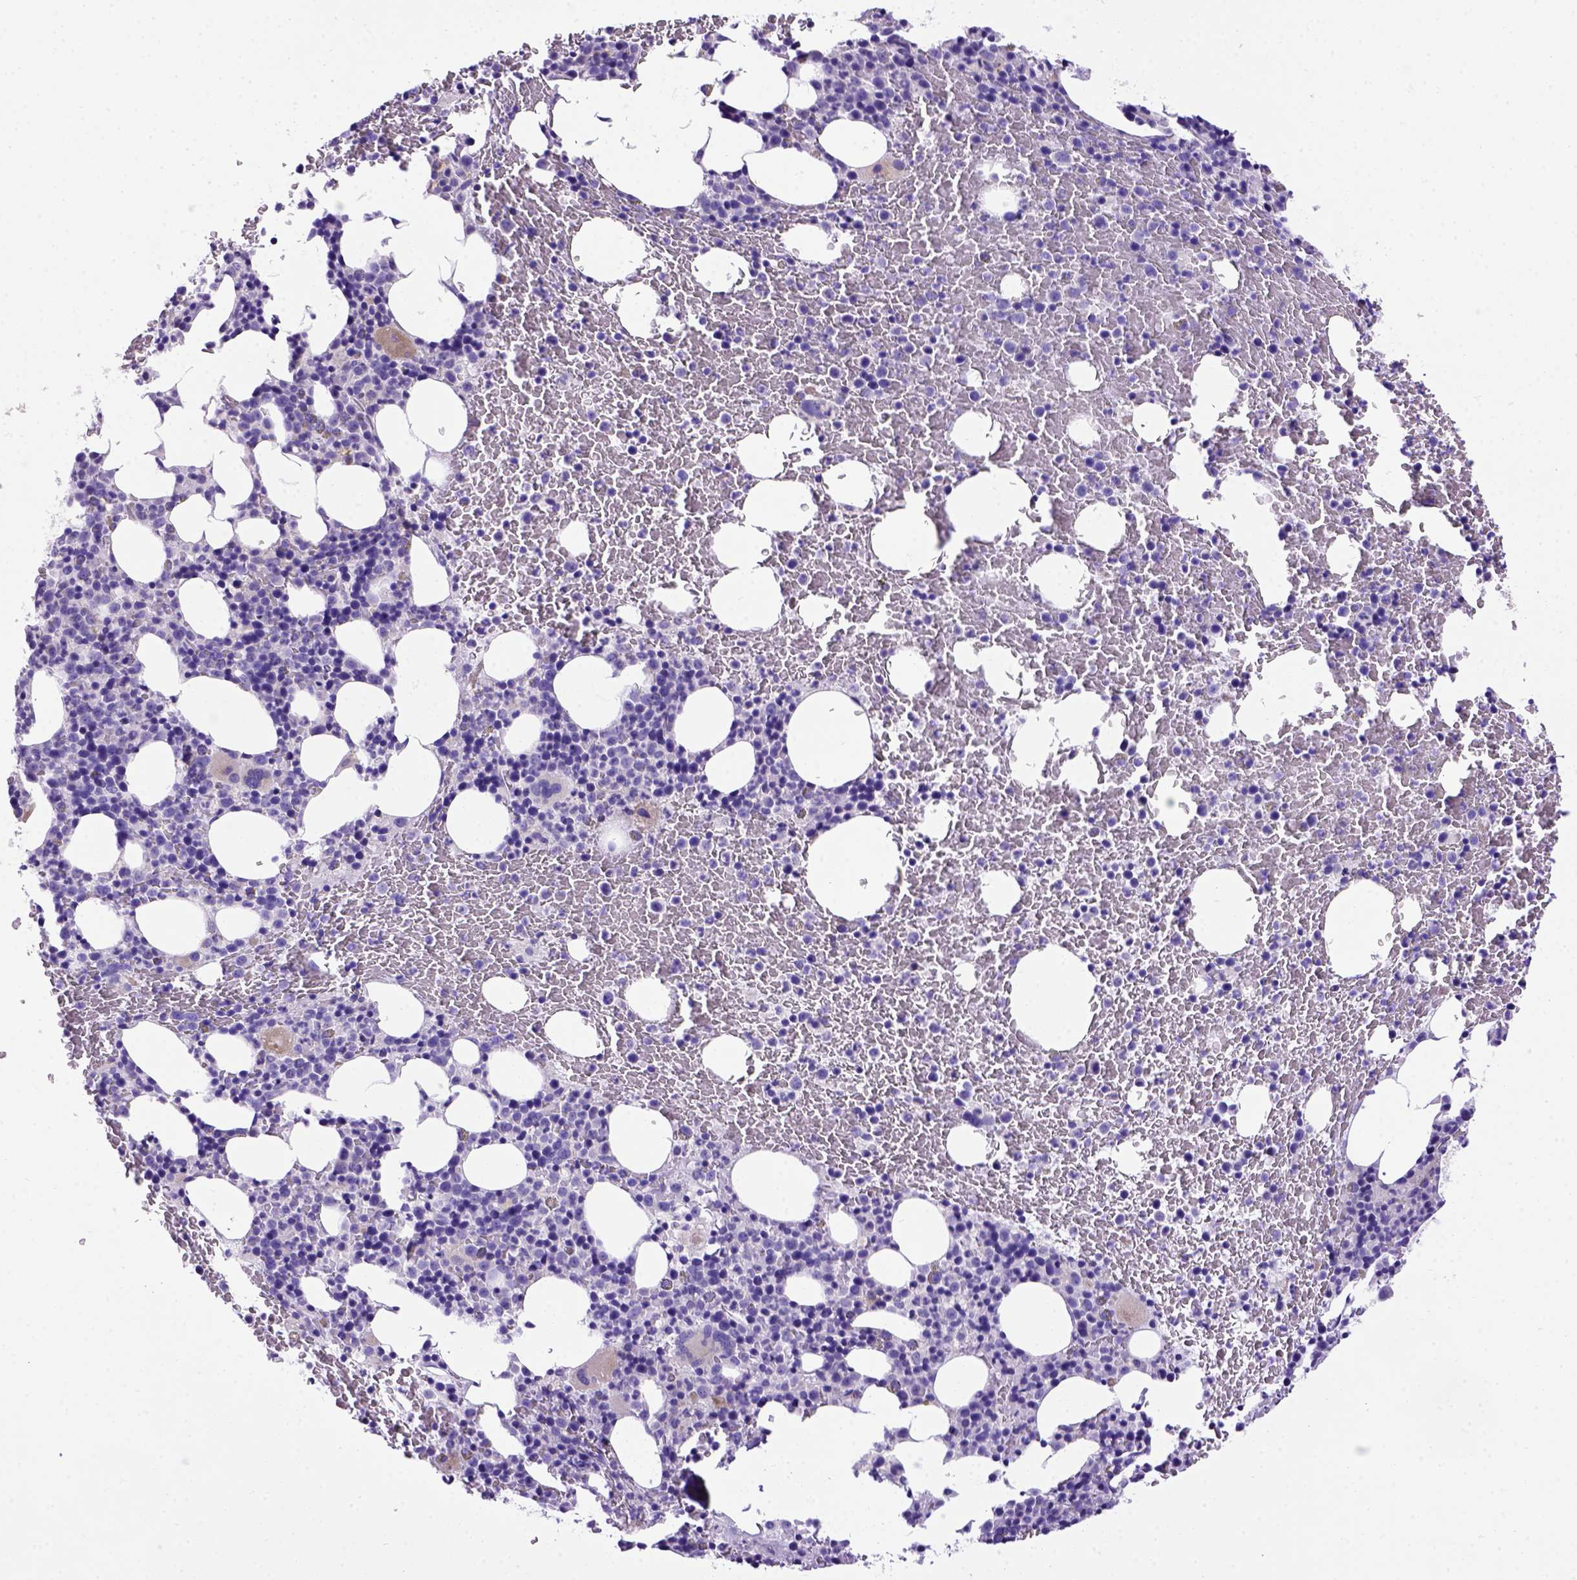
{"staining": {"intensity": "negative", "quantity": "none", "location": "none"}, "tissue": "bone marrow", "cell_type": "Hematopoietic cells", "image_type": "normal", "snomed": [{"axis": "morphology", "description": "Normal tissue, NOS"}, {"axis": "topography", "description": "Bone marrow"}], "caption": "IHC of unremarkable human bone marrow reveals no expression in hematopoietic cells.", "gene": "PTGES", "patient": {"sex": "male", "age": 72}}